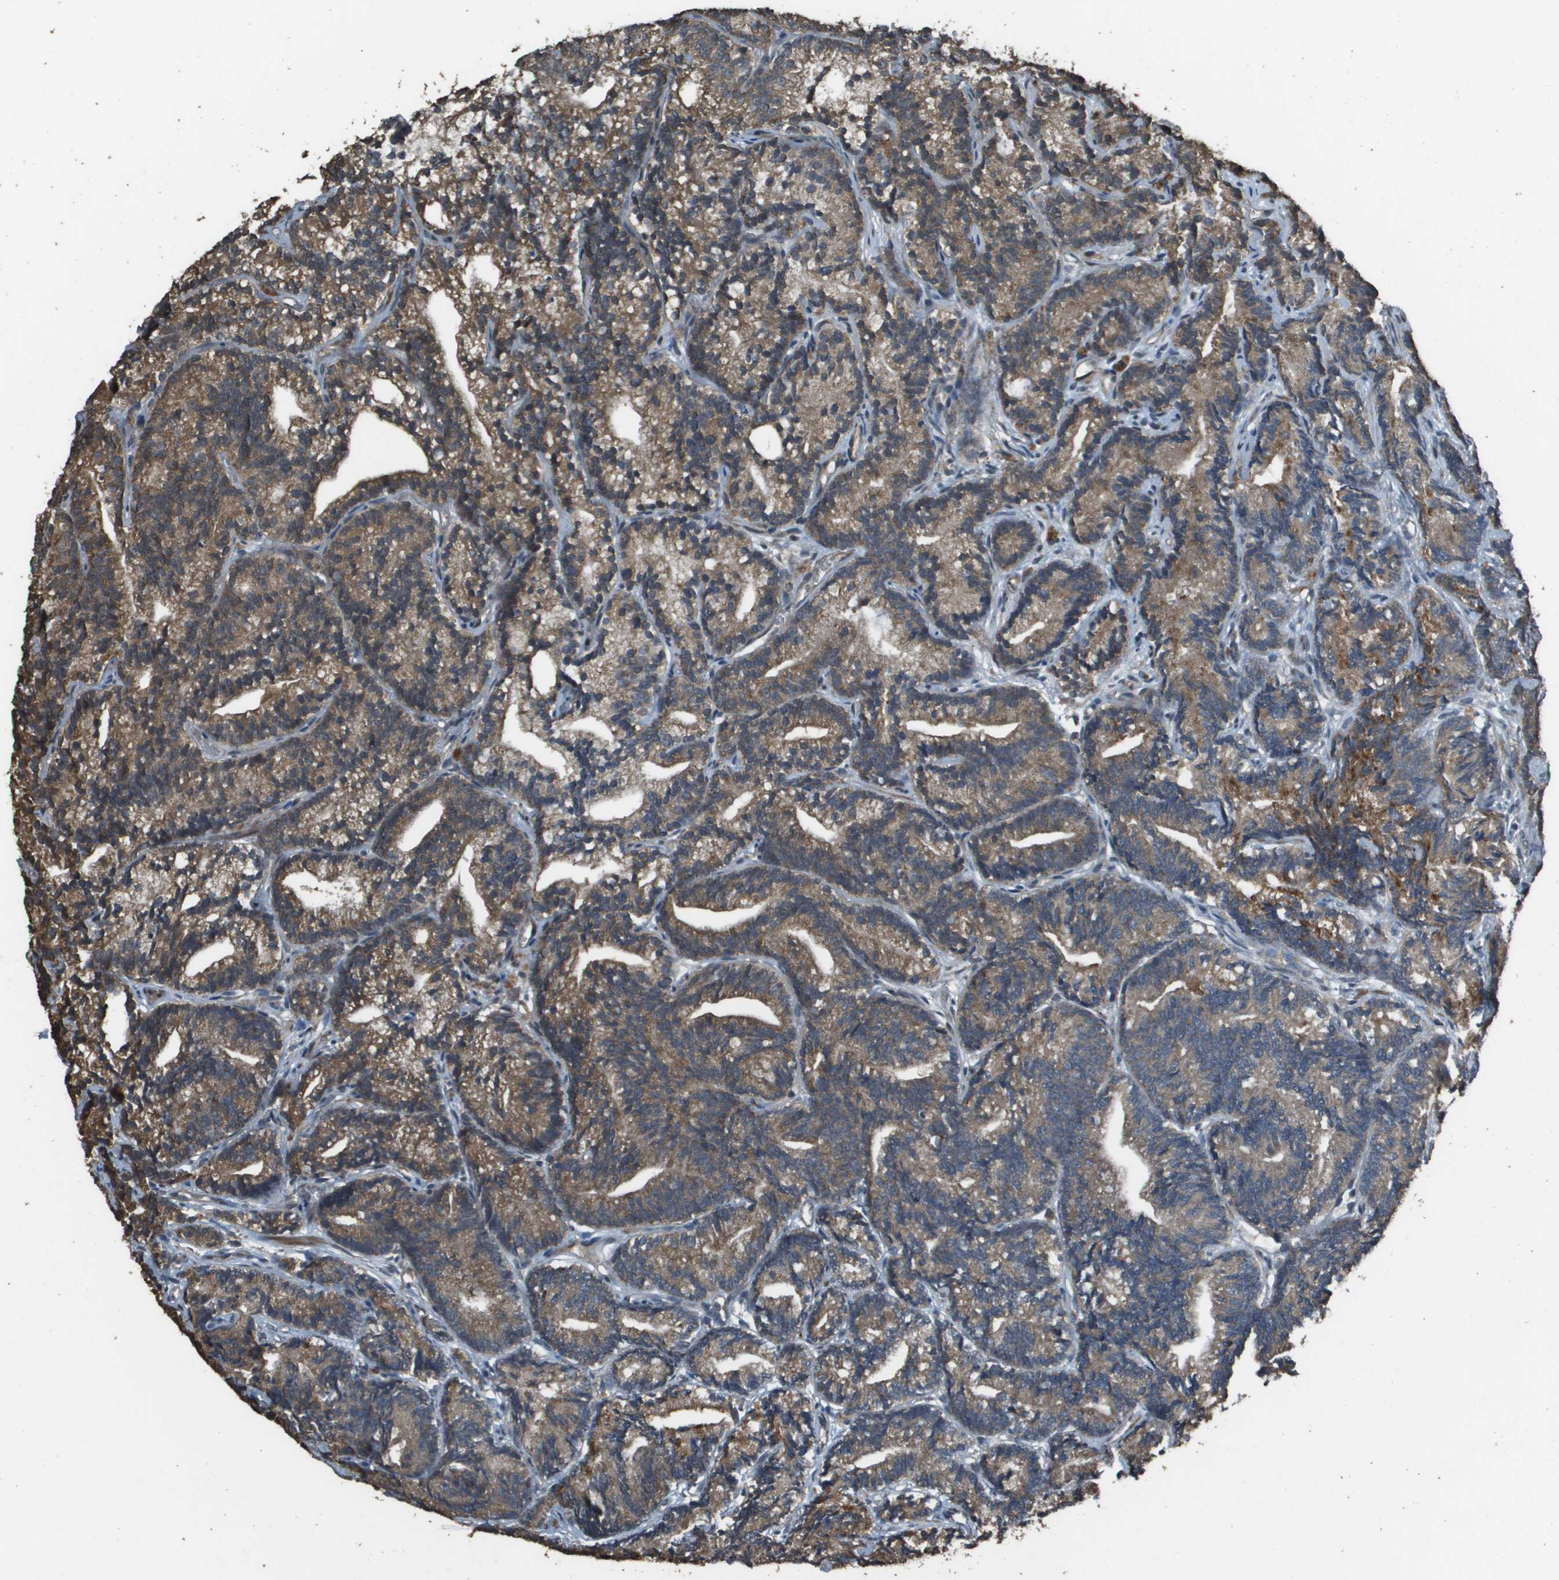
{"staining": {"intensity": "moderate", "quantity": ">75%", "location": "cytoplasmic/membranous"}, "tissue": "prostate cancer", "cell_type": "Tumor cells", "image_type": "cancer", "snomed": [{"axis": "morphology", "description": "Adenocarcinoma, Low grade"}, {"axis": "topography", "description": "Prostate"}], "caption": "Low-grade adenocarcinoma (prostate) was stained to show a protein in brown. There is medium levels of moderate cytoplasmic/membranous expression in approximately >75% of tumor cells. (DAB (3,3'-diaminobenzidine) IHC with brightfield microscopy, high magnification).", "gene": "FIG4", "patient": {"sex": "male", "age": 89}}